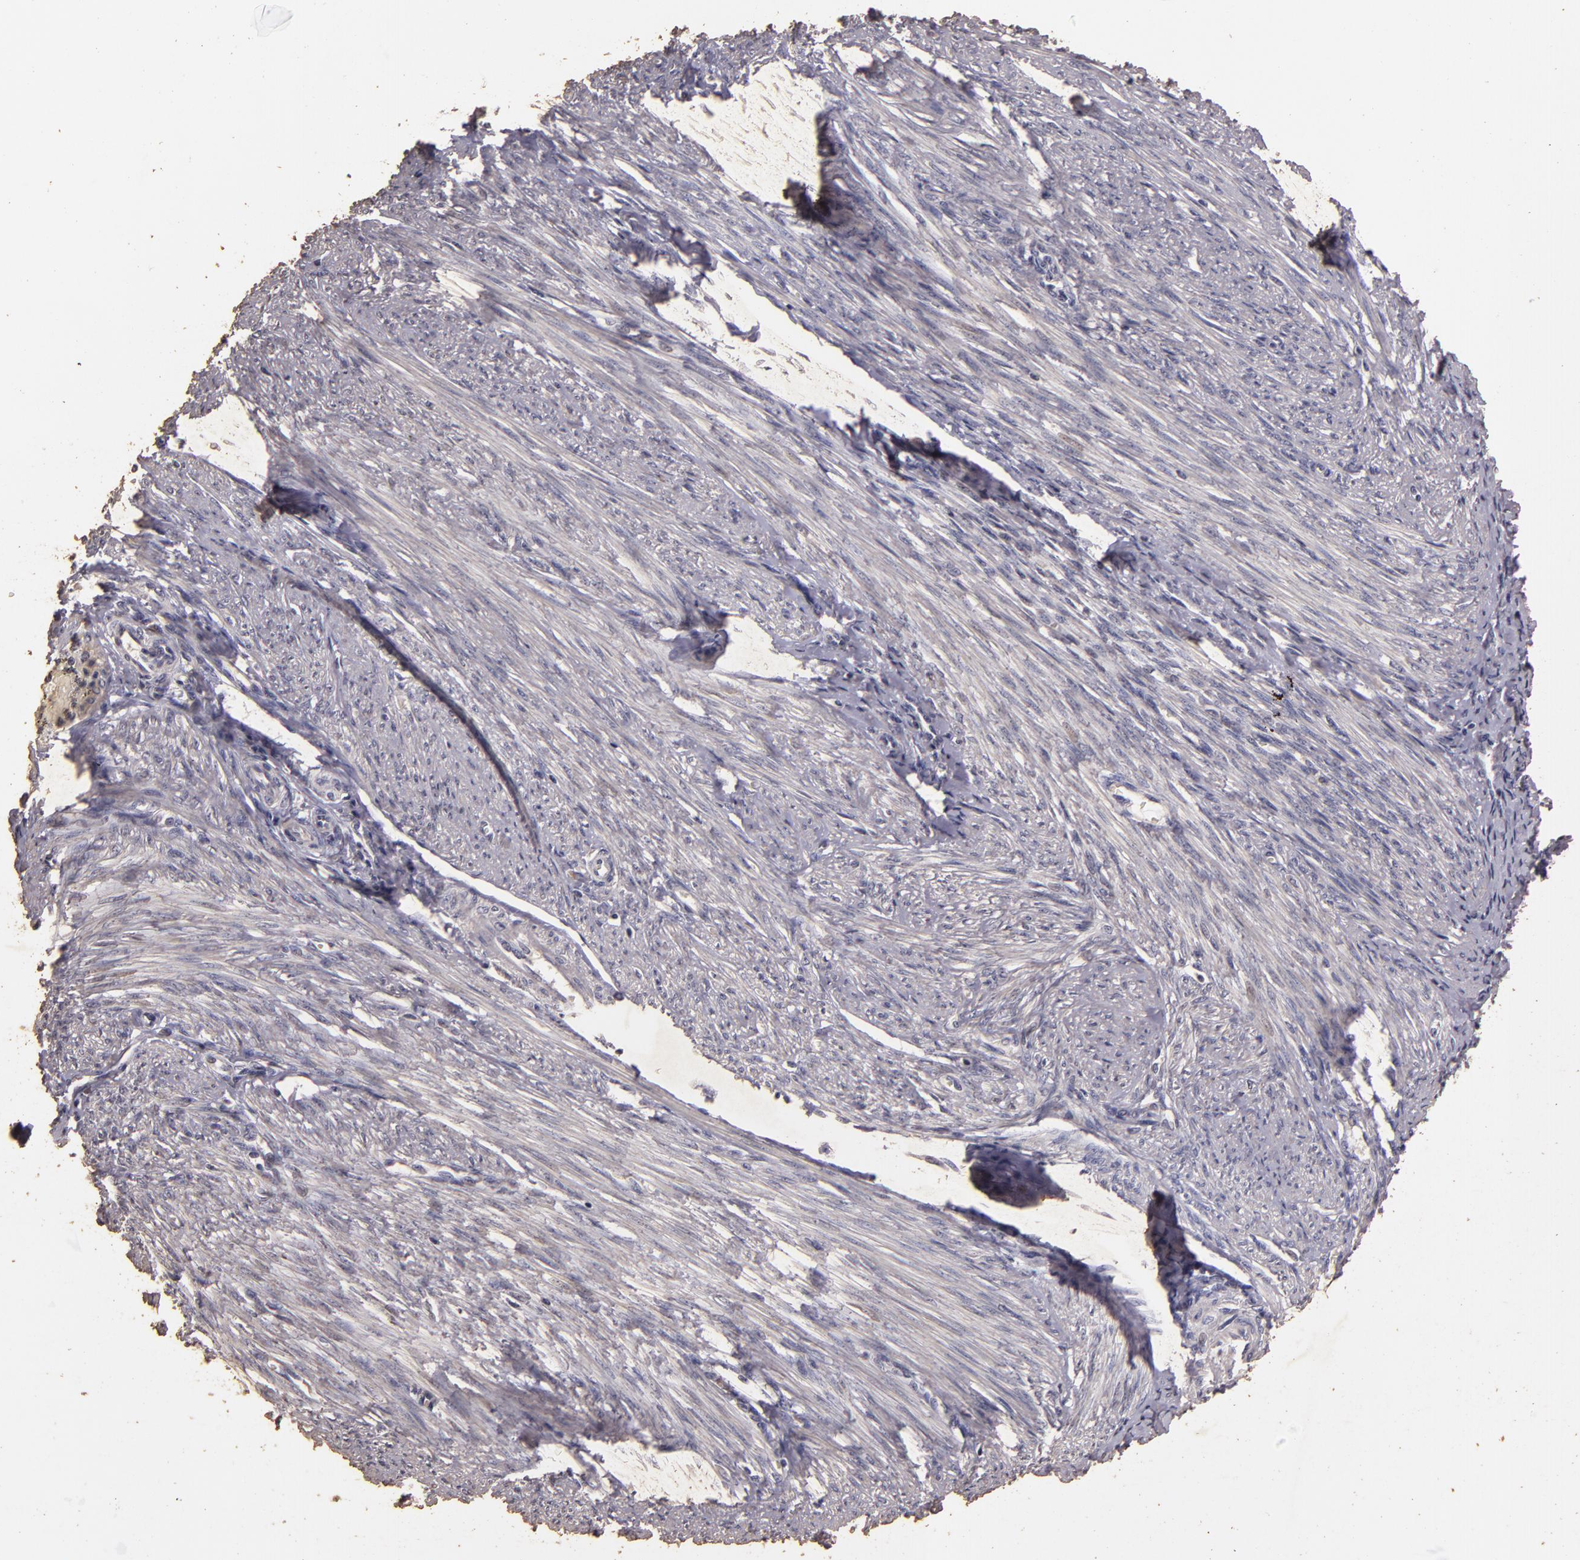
{"staining": {"intensity": "negative", "quantity": "none", "location": "none"}, "tissue": "endometrial cancer", "cell_type": "Tumor cells", "image_type": "cancer", "snomed": [{"axis": "morphology", "description": "Adenocarcinoma, NOS"}, {"axis": "topography", "description": "Endometrium"}], "caption": "Adenocarcinoma (endometrial) stained for a protein using IHC shows no positivity tumor cells.", "gene": "BCL2L13", "patient": {"sex": "female", "age": 63}}